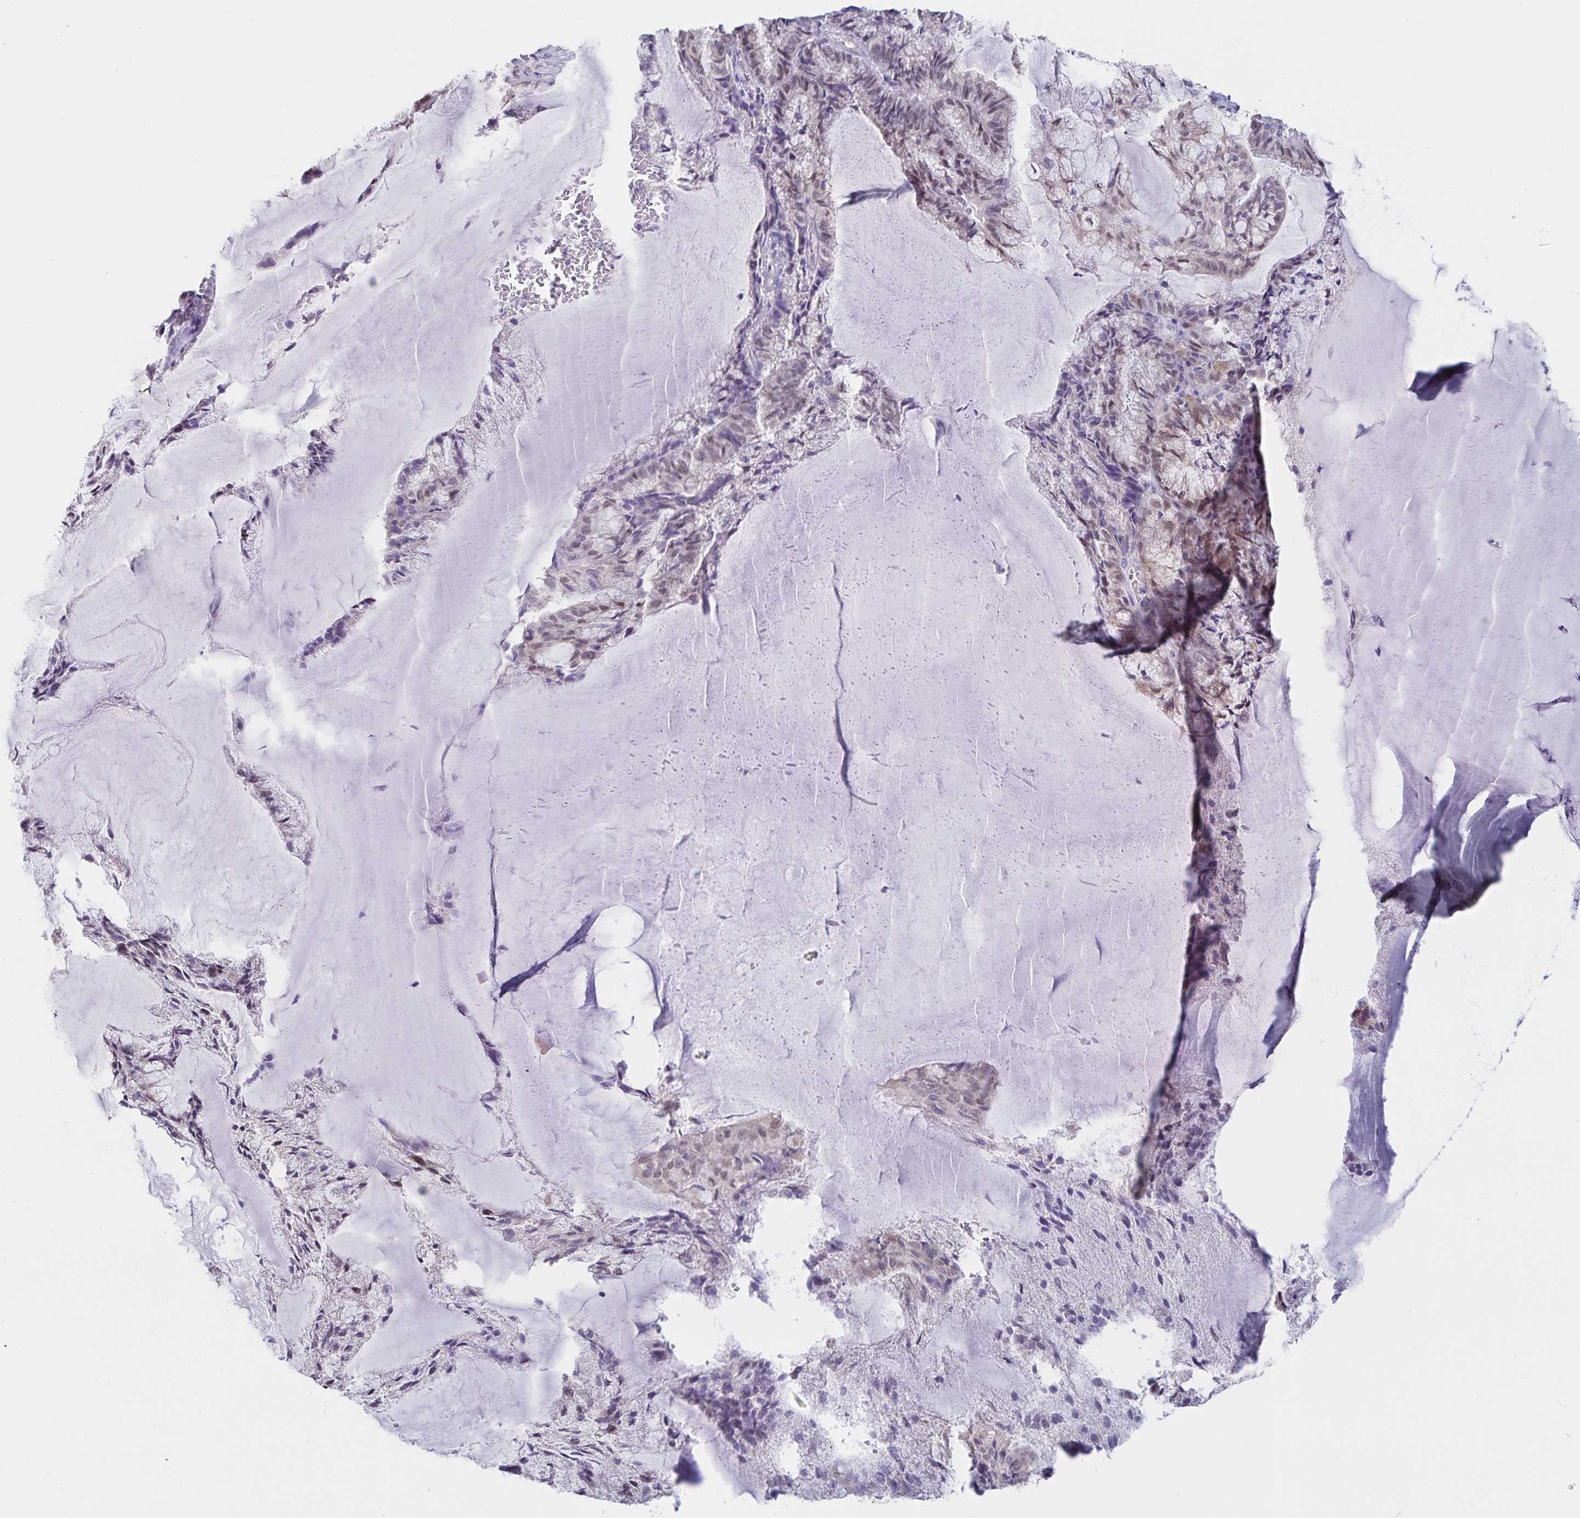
{"staining": {"intensity": "weak", "quantity": "<25%", "location": "nuclear"}, "tissue": "endometrial cancer", "cell_type": "Tumor cells", "image_type": "cancer", "snomed": [{"axis": "morphology", "description": "Carcinoma, NOS"}, {"axis": "topography", "description": "Endometrium"}], "caption": "This is an immunohistochemistry (IHC) photomicrograph of carcinoma (endometrial). There is no positivity in tumor cells.", "gene": "ATP2A2", "patient": {"sex": "female", "age": 62}}